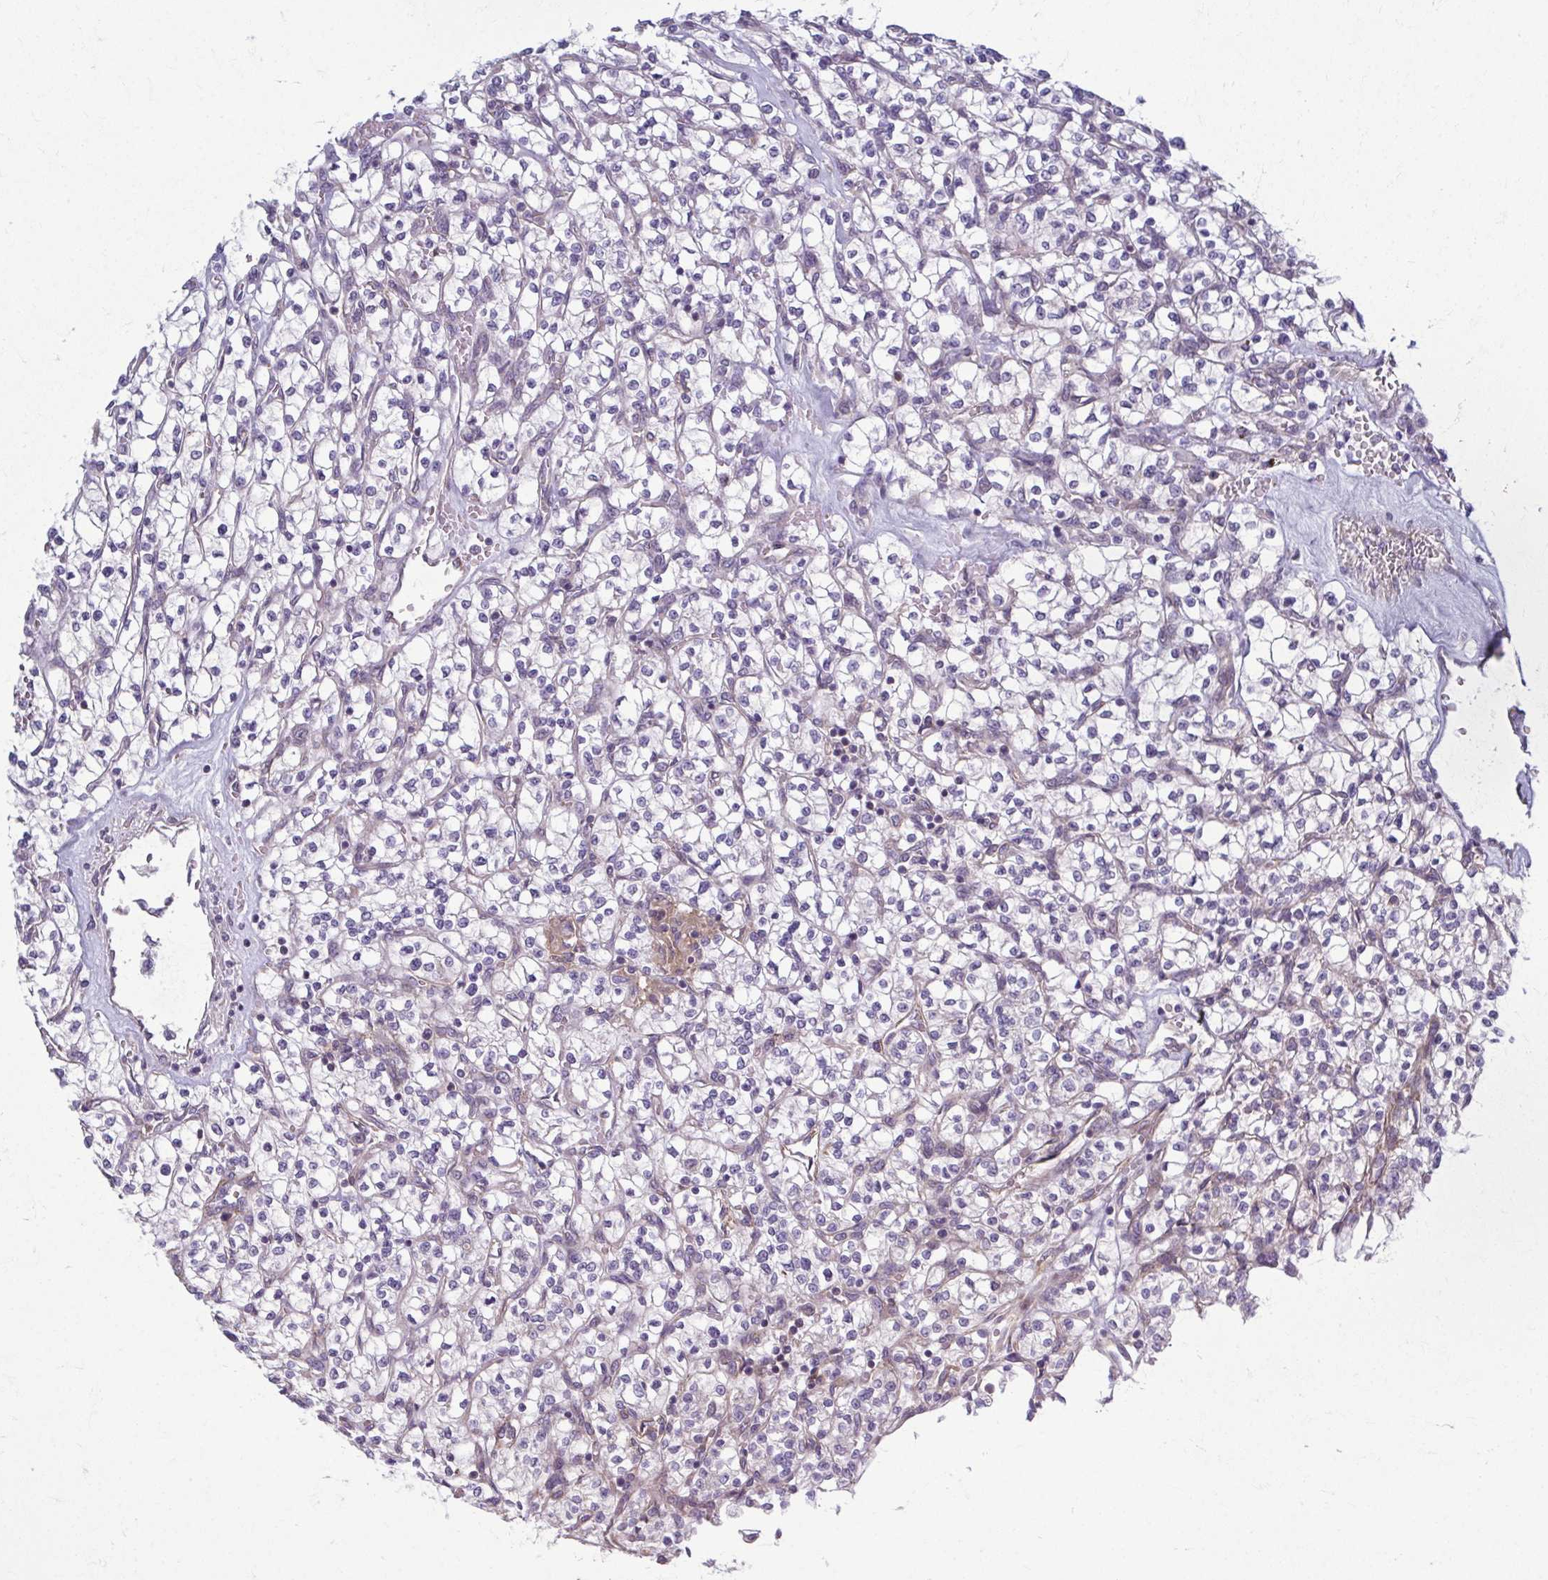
{"staining": {"intensity": "negative", "quantity": "none", "location": "none"}, "tissue": "renal cancer", "cell_type": "Tumor cells", "image_type": "cancer", "snomed": [{"axis": "morphology", "description": "Adenocarcinoma, NOS"}, {"axis": "topography", "description": "Kidney"}], "caption": "An IHC photomicrograph of renal adenocarcinoma is shown. There is no staining in tumor cells of renal adenocarcinoma.", "gene": "EID2B", "patient": {"sex": "female", "age": 64}}